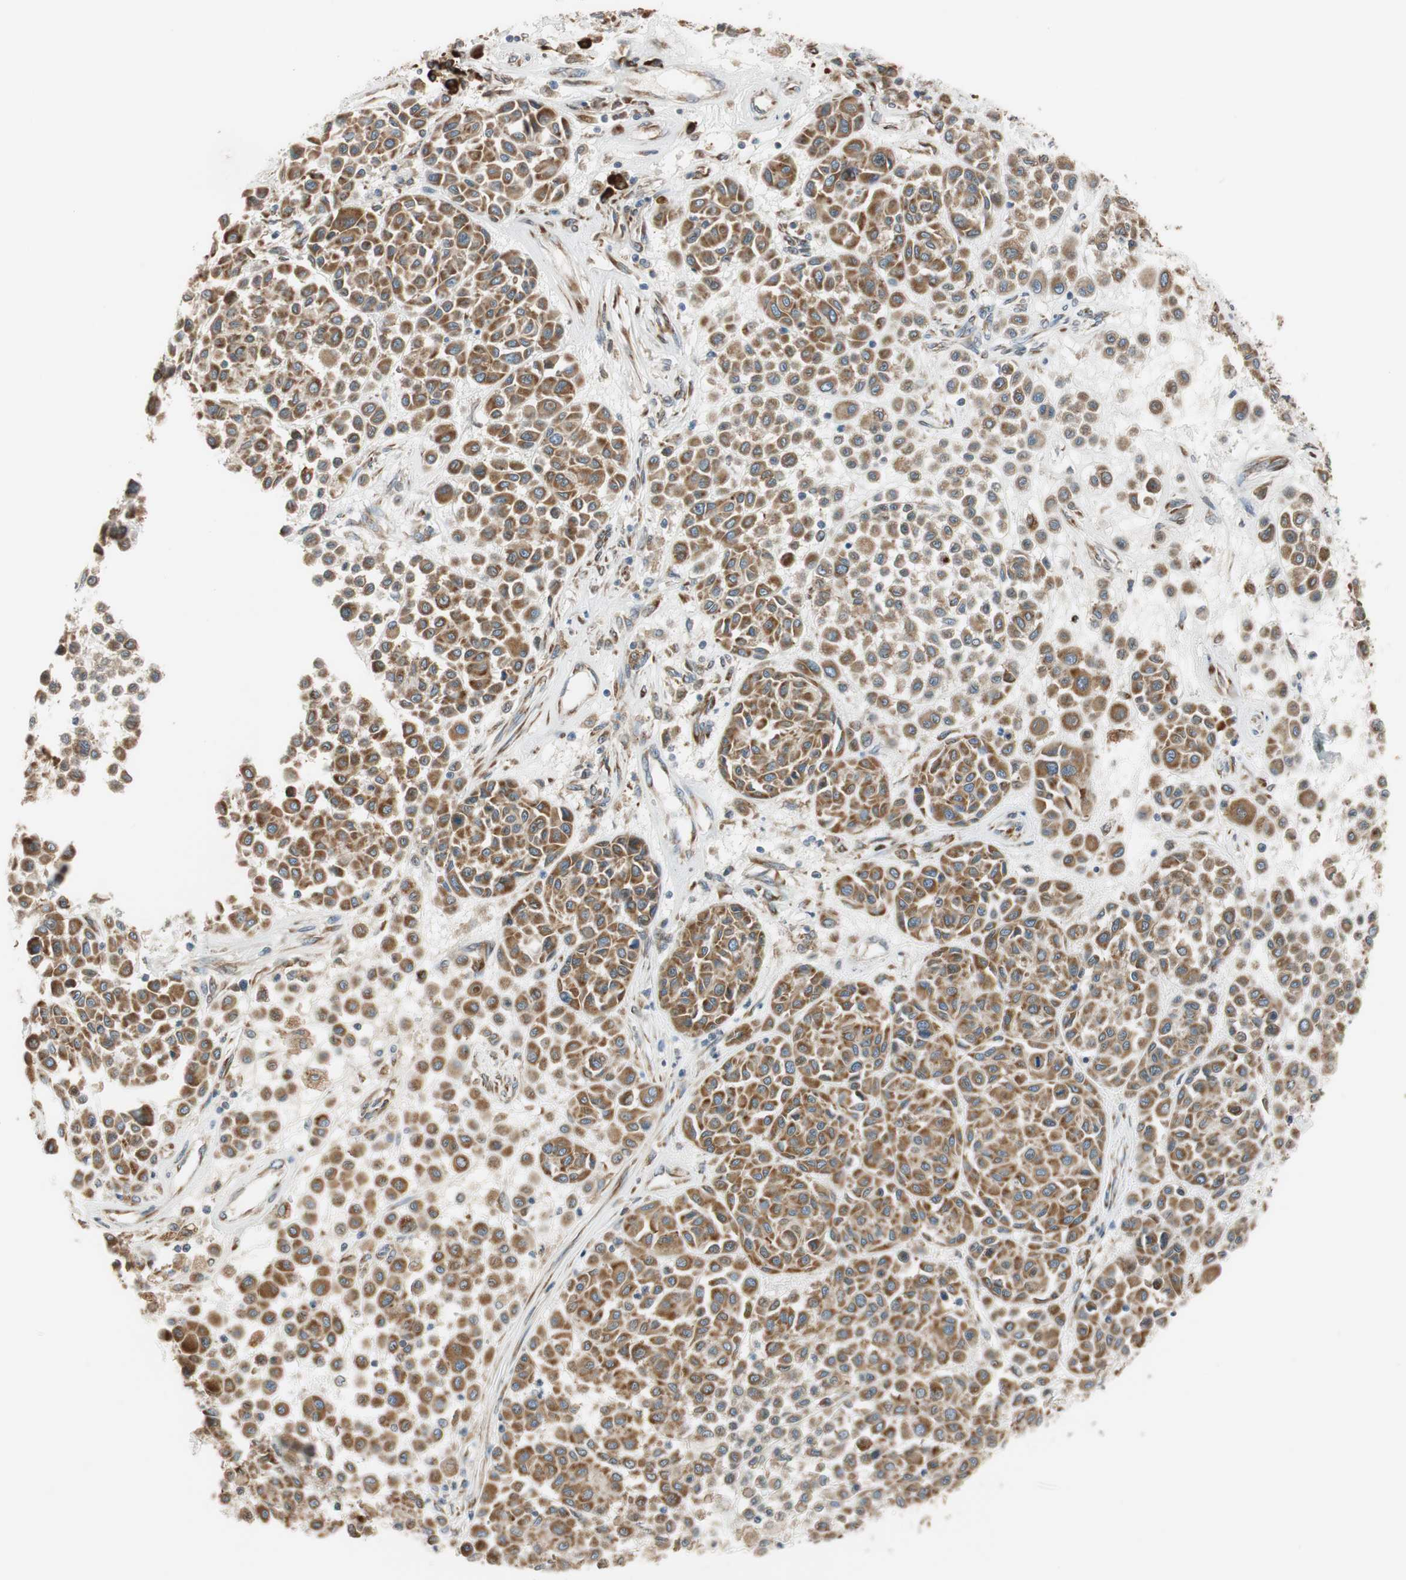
{"staining": {"intensity": "moderate", "quantity": ">75%", "location": "cytoplasmic/membranous"}, "tissue": "melanoma", "cell_type": "Tumor cells", "image_type": "cancer", "snomed": [{"axis": "morphology", "description": "Malignant melanoma, Metastatic site"}, {"axis": "topography", "description": "Soft tissue"}], "caption": "Human melanoma stained with a brown dye displays moderate cytoplasmic/membranous positive expression in approximately >75% of tumor cells.", "gene": "RPN2", "patient": {"sex": "male", "age": 41}}